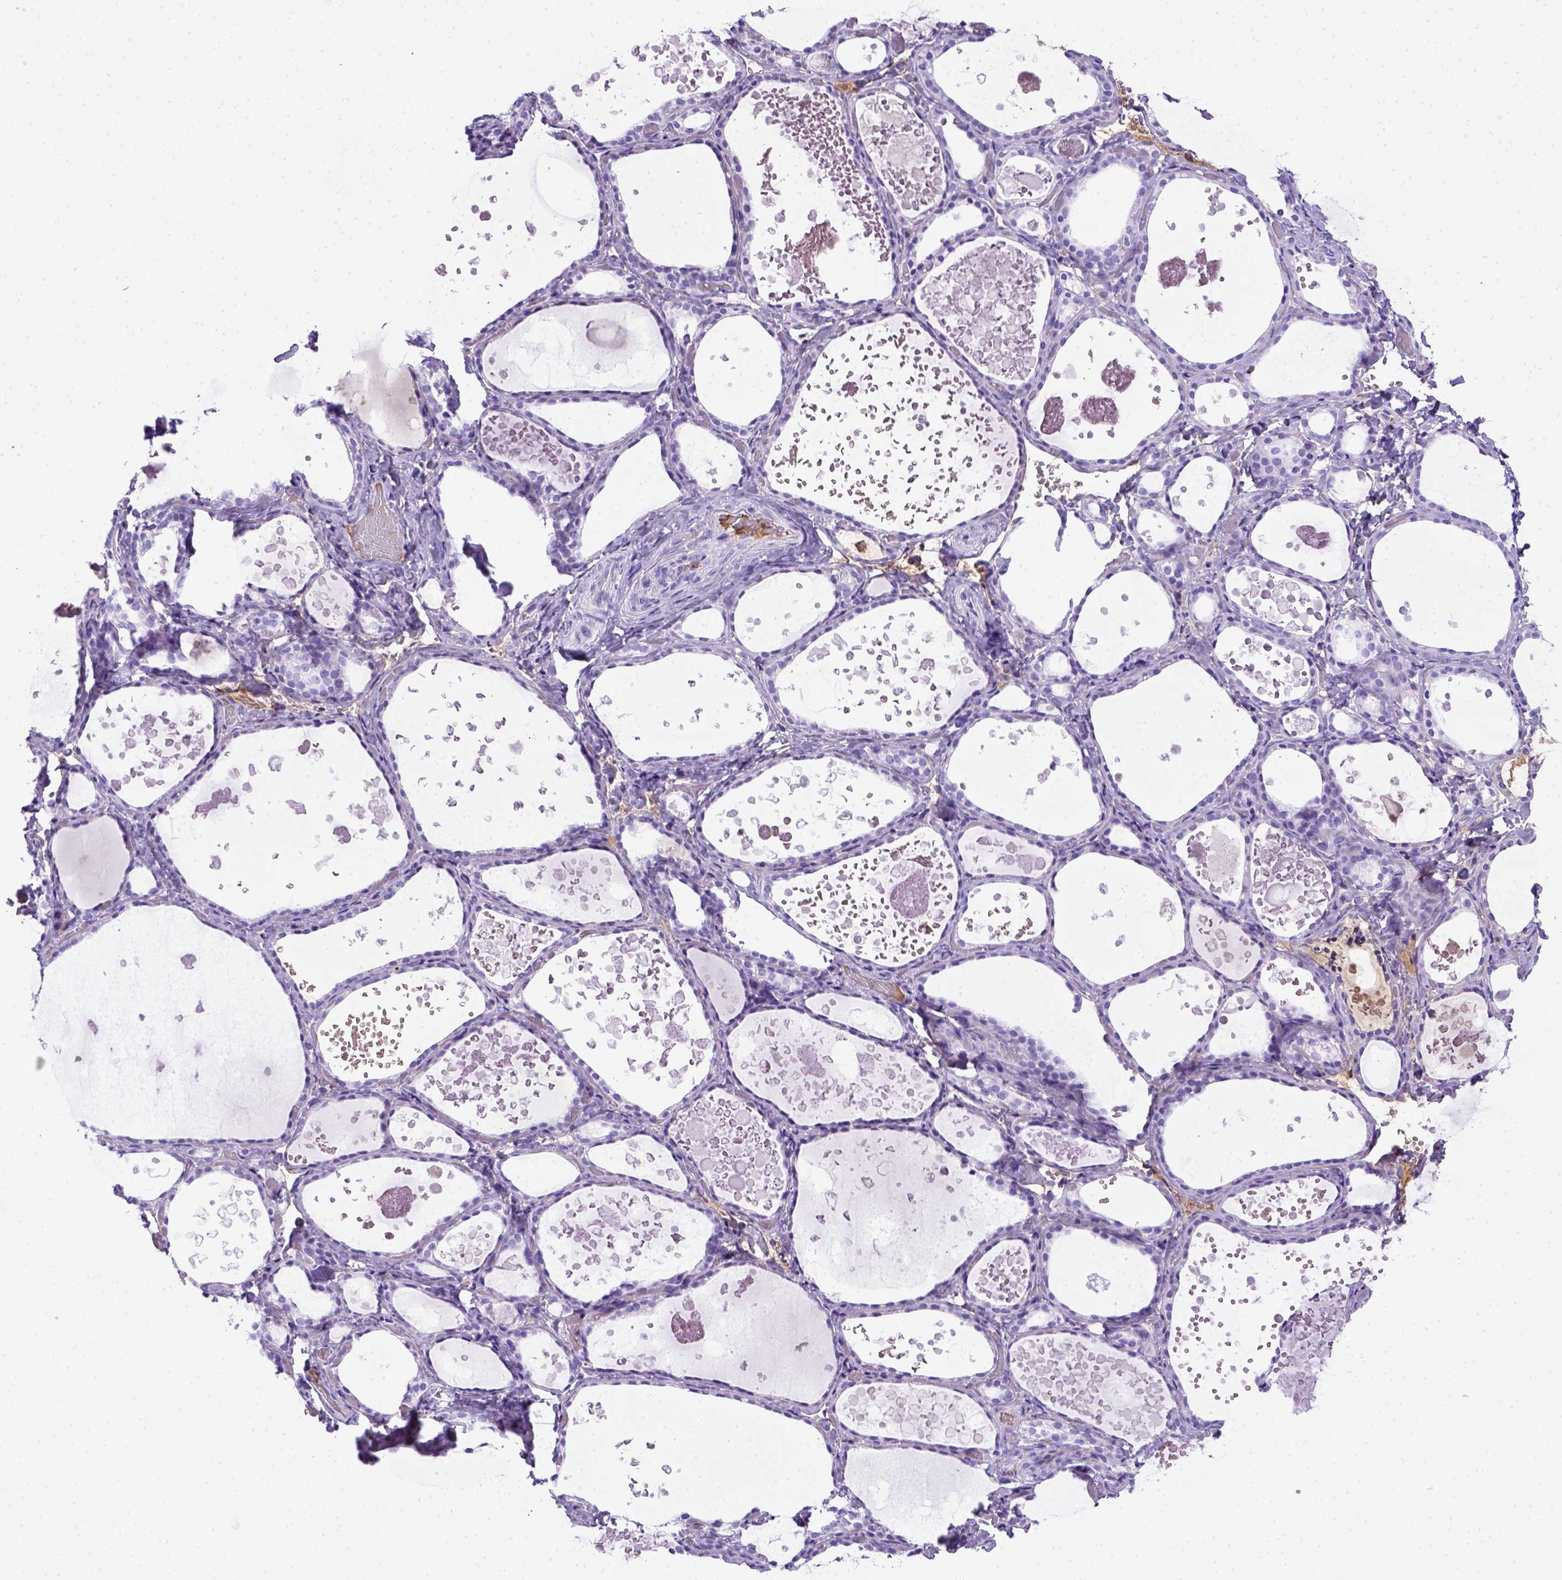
{"staining": {"intensity": "negative", "quantity": "none", "location": "none"}, "tissue": "thyroid gland", "cell_type": "Glandular cells", "image_type": "normal", "snomed": [{"axis": "morphology", "description": "Normal tissue, NOS"}, {"axis": "topography", "description": "Thyroid gland"}], "caption": "Immunohistochemistry of normal human thyroid gland shows no expression in glandular cells.", "gene": "ITIH4", "patient": {"sex": "female", "age": 56}}